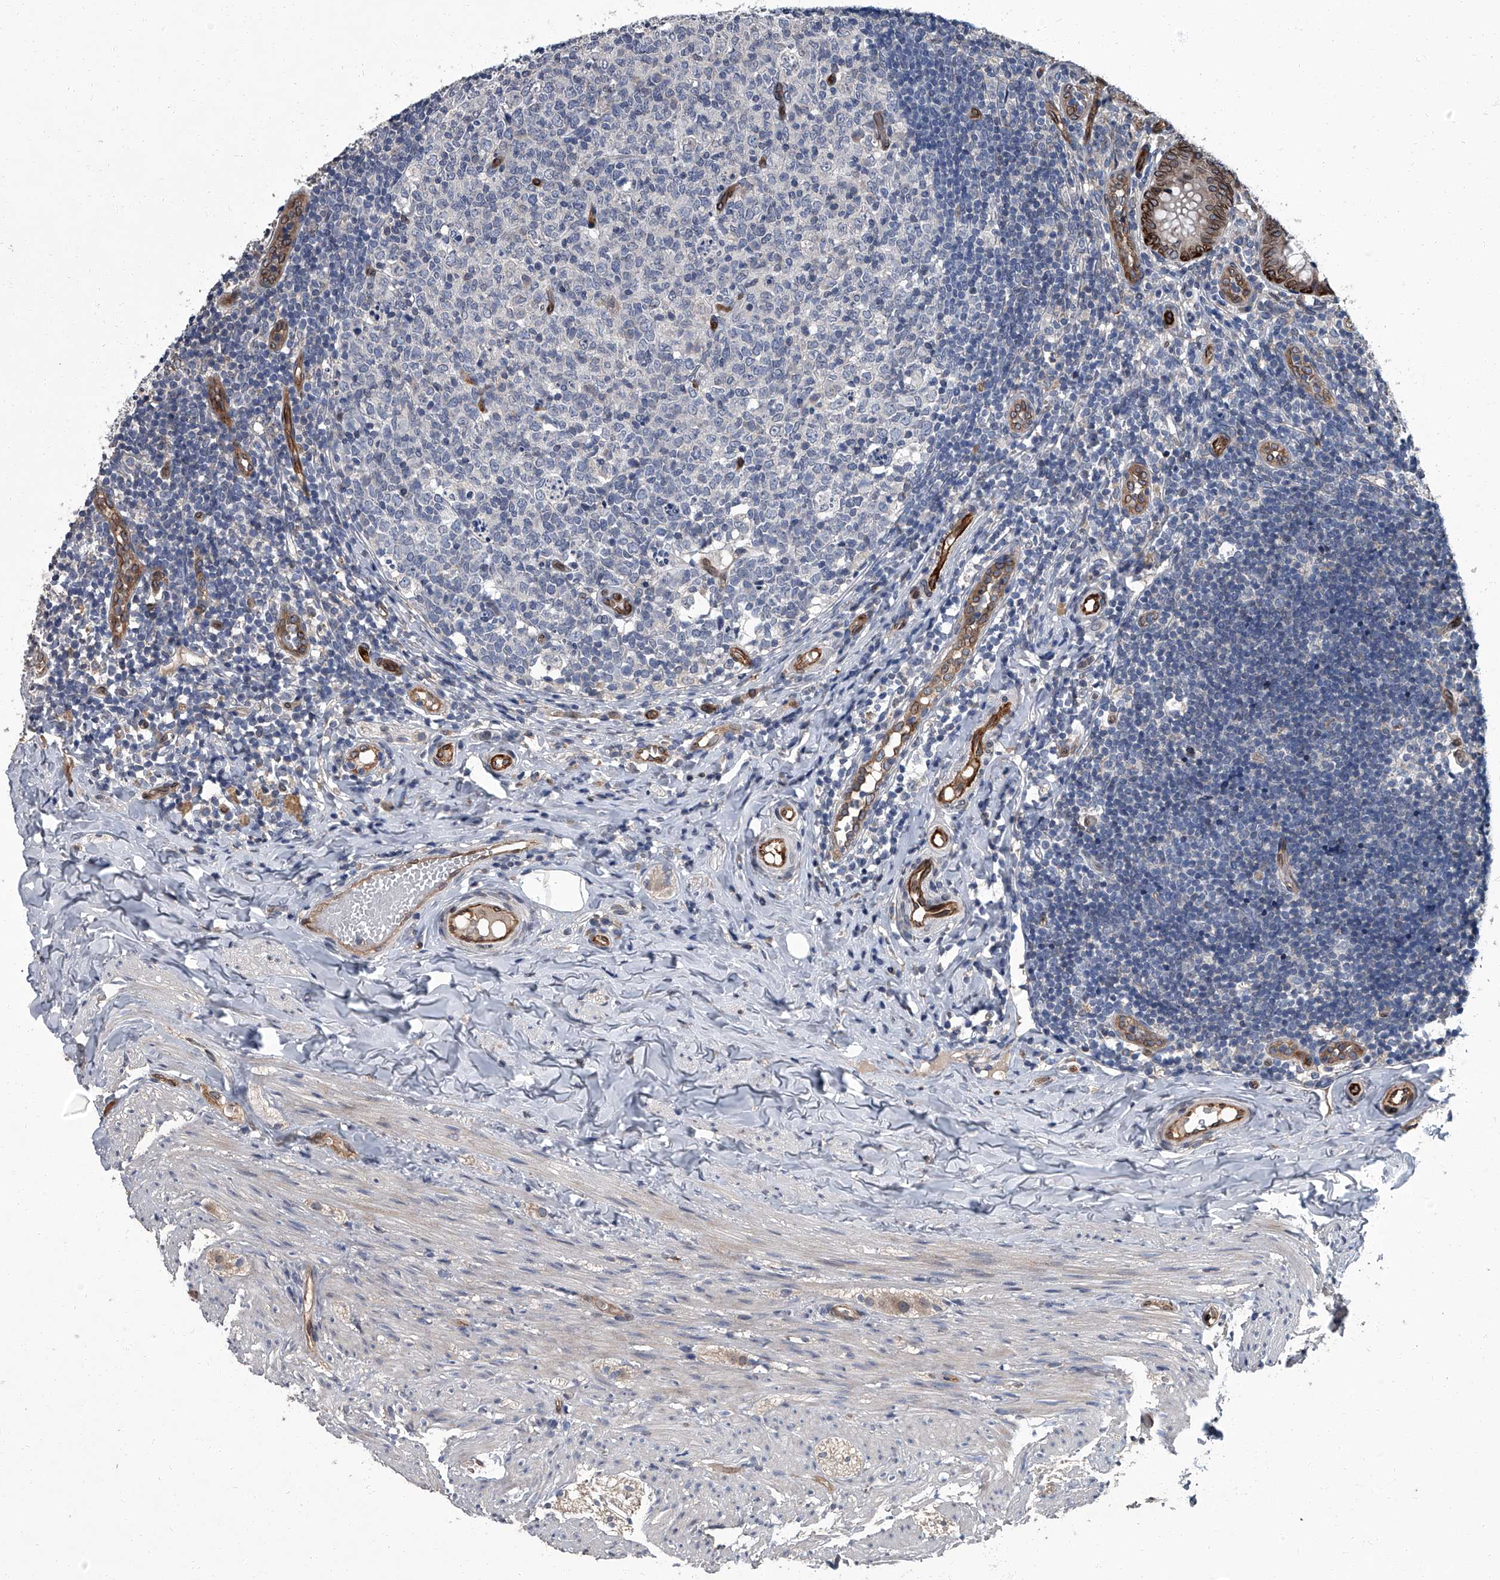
{"staining": {"intensity": "strong", "quantity": ">75%", "location": "cytoplasmic/membranous,nuclear"}, "tissue": "appendix", "cell_type": "Glandular cells", "image_type": "normal", "snomed": [{"axis": "morphology", "description": "Normal tissue, NOS"}, {"axis": "topography", "description": "Appendix"}], "caption": "Strong cytoplasmic/membranous,nuclear positivity is appreciated in about >75% of glandular cells in benign appendix. The staining was performed using DAB to visualize the protein expression in brown, while the nuclei were stained in blue with hematoxylin (Magnification: 20x).", "gene": "LRRC8C", "patient": {"sex": "male", "age": 8}}